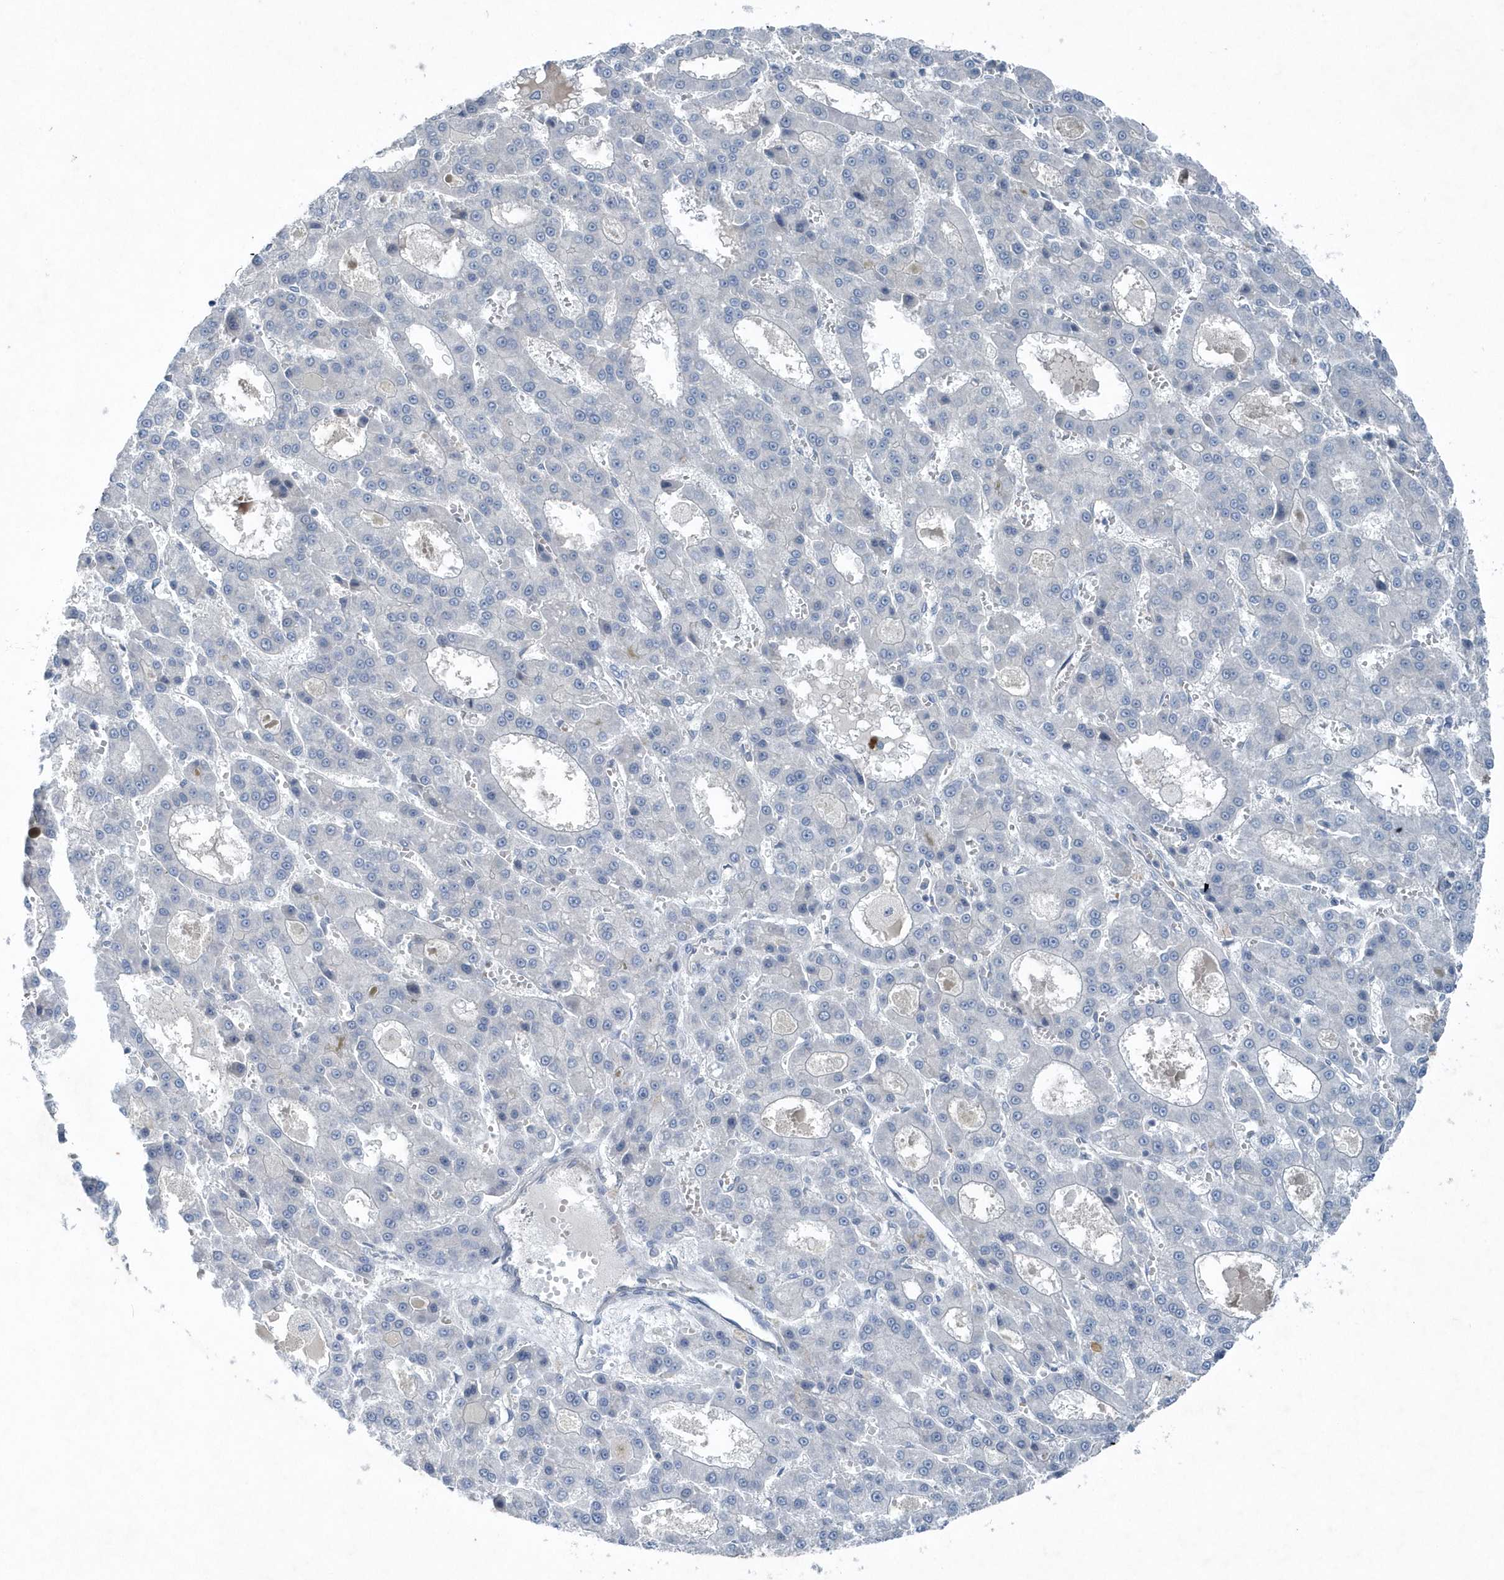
{"staining": {"intensity": "negative", "quantity": "none", "location": "none"}, "tissue": "liver cancer", "cell_type": "Tumor cells", "image_type": "cancer", "snomed": [{"axis": "morphology", "description": "Carcinoma, Hepatocellular, NOS"}, {"axis": "topography", "description": "Liver"}], "caption": "DAB (3,3'-diaminobenzidine) immunohistochemical staining of hepatocellular carcinoma (liver) demonstrates no significant expression in tumor cells.", "gene": "MCC", "patient": {"sex": "male", "age": 70}}